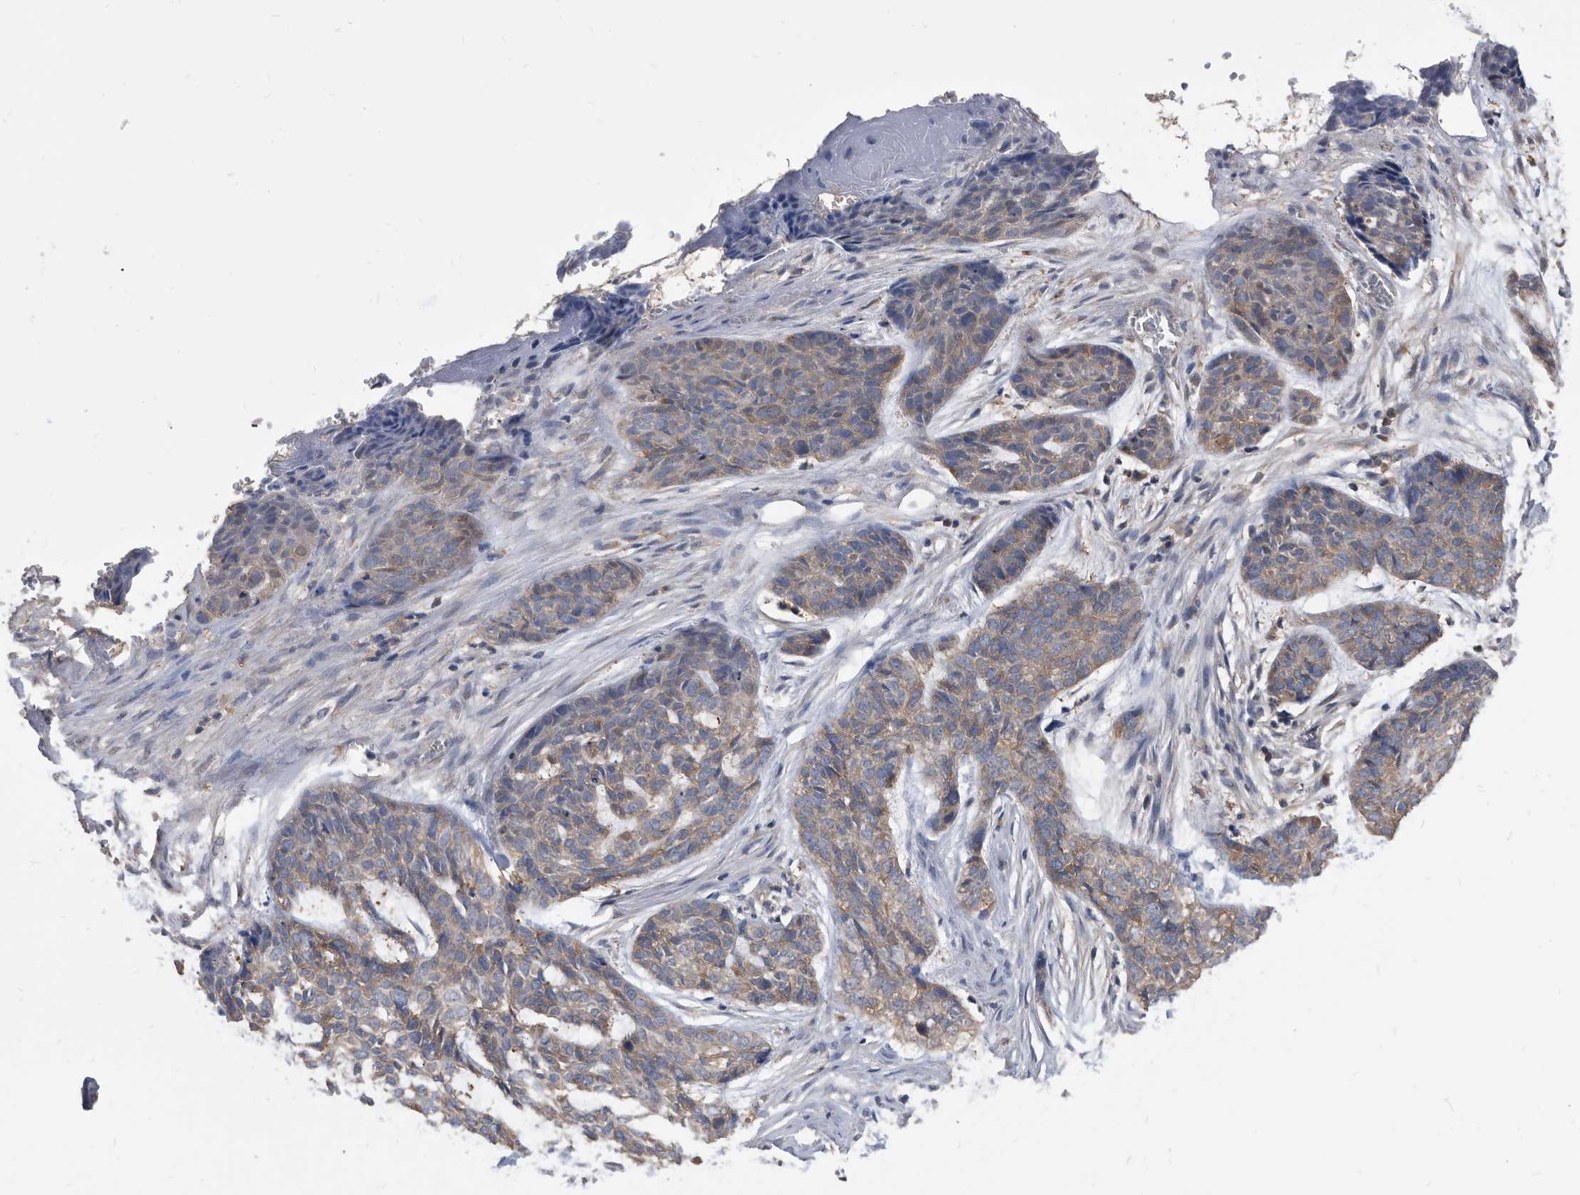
{"staining": {"intensity": "weak", "quantity": ">75%", "location": "cytoplasmic/membranous"}, "tissue": "skin cancer", "cell_type": "Tumor cells", "image_type": "cancer", "snomed": [{"axis": "morphology", "description": "Basal cell carcinoma"}, {"axis": "topography", "description": "Skin"}], "caption": "Brown immunohistochemical staining in human skin cancer (basal cell carcinoma) reveals weak cytoplasmic/membranous staining in about >75% of tumor cells.", "gene": "APEH", "patient": {"sex": "female", "age": 64}}